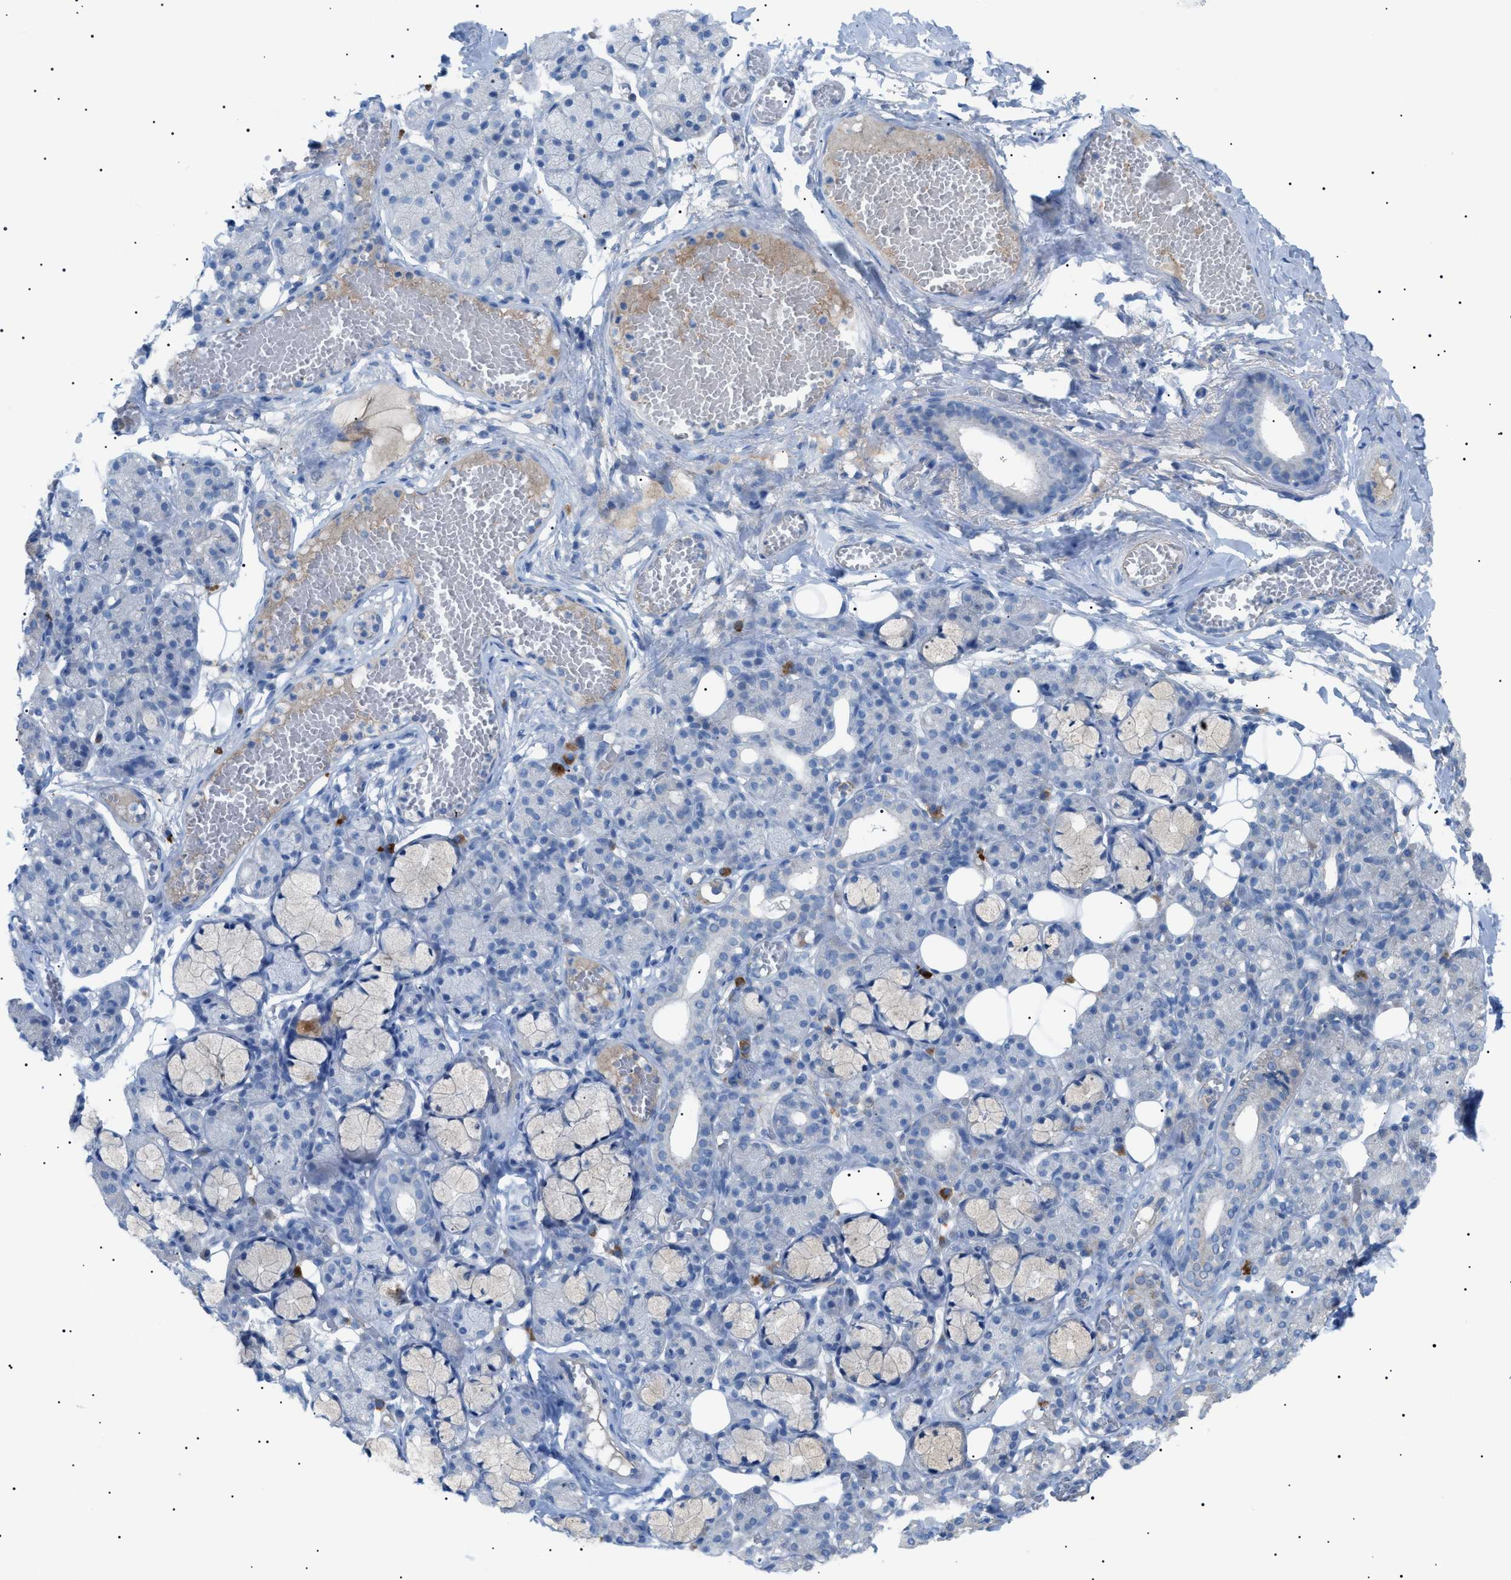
{"staining": {"intensity": "negative", "quantity": "none", "location": "none"}, "tissue": "salivary gland", "cell_type": "Glandular cells", "image_type": "normal", "snomed": [{"axis": "morphology", "description": "Normal tissue, NOS"}, {"axis": "topography", "description": "Salivary gland"}], "caption": "Immunohistochemistry histopathology image of normal salivary gland: human salivary gland stained with DAB (3,3'-diaminobenzidine) displays no significant protein positivity in glandular cells.", "gene": "ADAMTS1", "patient": {"sex": "male", "age": 63}}